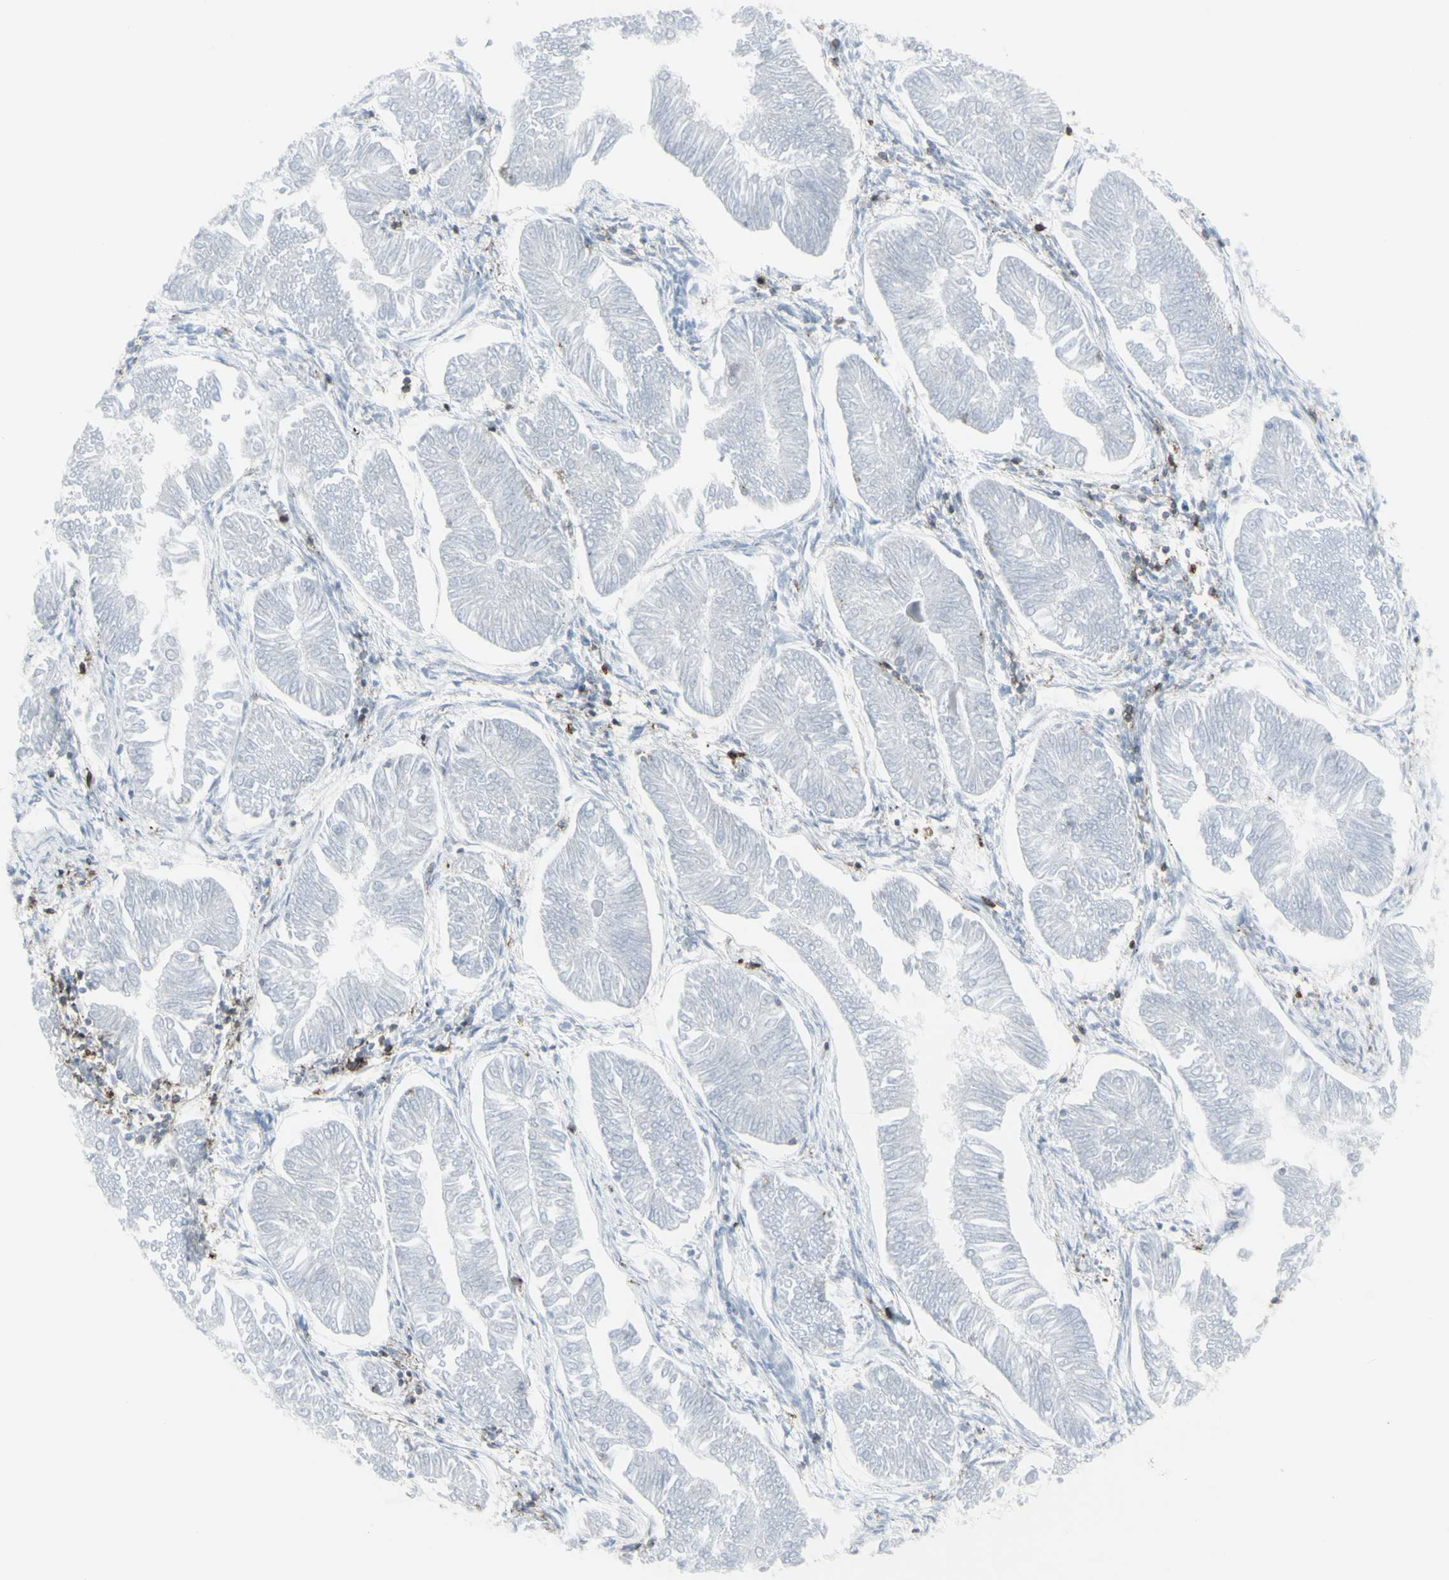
{"staining": {"intensity": "negative", "quantity": "none", "location": "none"}, "tissue": "endometrial cancer", "cell_type": "Tumor cells", "image_type": "cancer", "snomed": [{"axis": "morphology", "description": "Adenocarcinoma, NOS"}, {"axis": "topography", "description": "Endometrium"}], "caption": "Immunohistochemistry photomicrograph of neoplastic tissue: adenocarcinoma (endometrial) stained with DAB shows no significant protein positivity in tumor cells.", "gene": "CD247", "patient": {"sex": "female", "age": 53}}